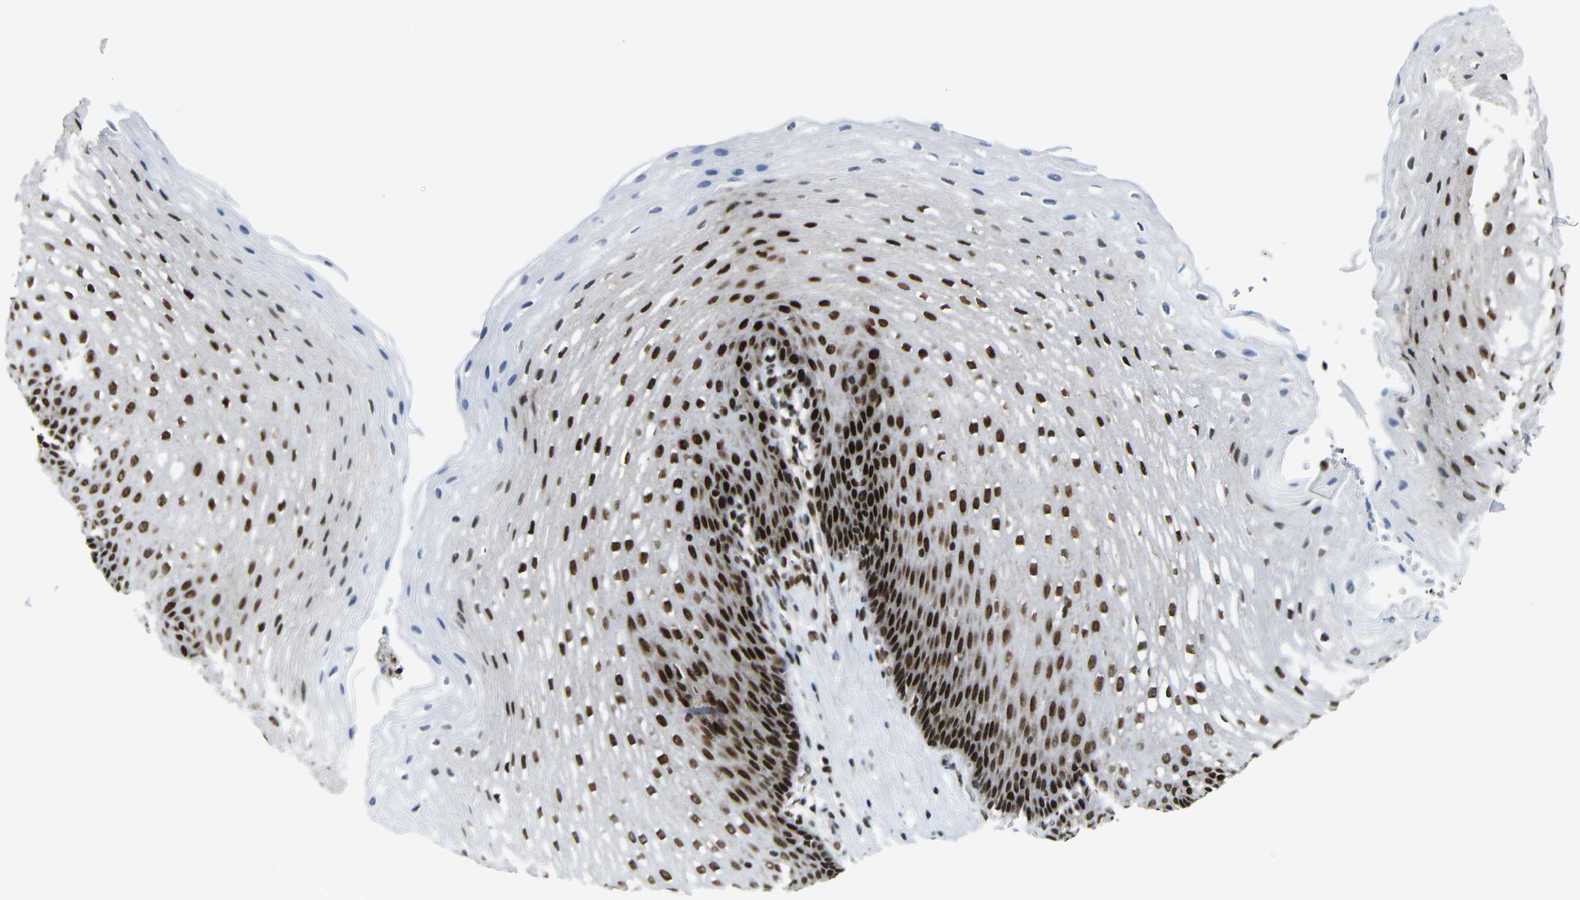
{"staining": {"intensity": "strong", "quantity": ">75%", "location": "nuclear"}, "tissue": "esophagus", "cell_type": "Squamous epithelial cells", "image_type": "normal", "snomed": [{"axis": "morphology", "description": "Normal tissue, NOS"}, {"axis": "topography", "description": "Esophagus"}], "caption": "Normal esophagus demonstrates strong nuclear positivity in approximately >75% of squamous epithelial cells (DAB = brown stain, brightfield microscopy at high magnification)..", "gene": "PTBP1", "patient": {"sex": "male", "age": 48}}